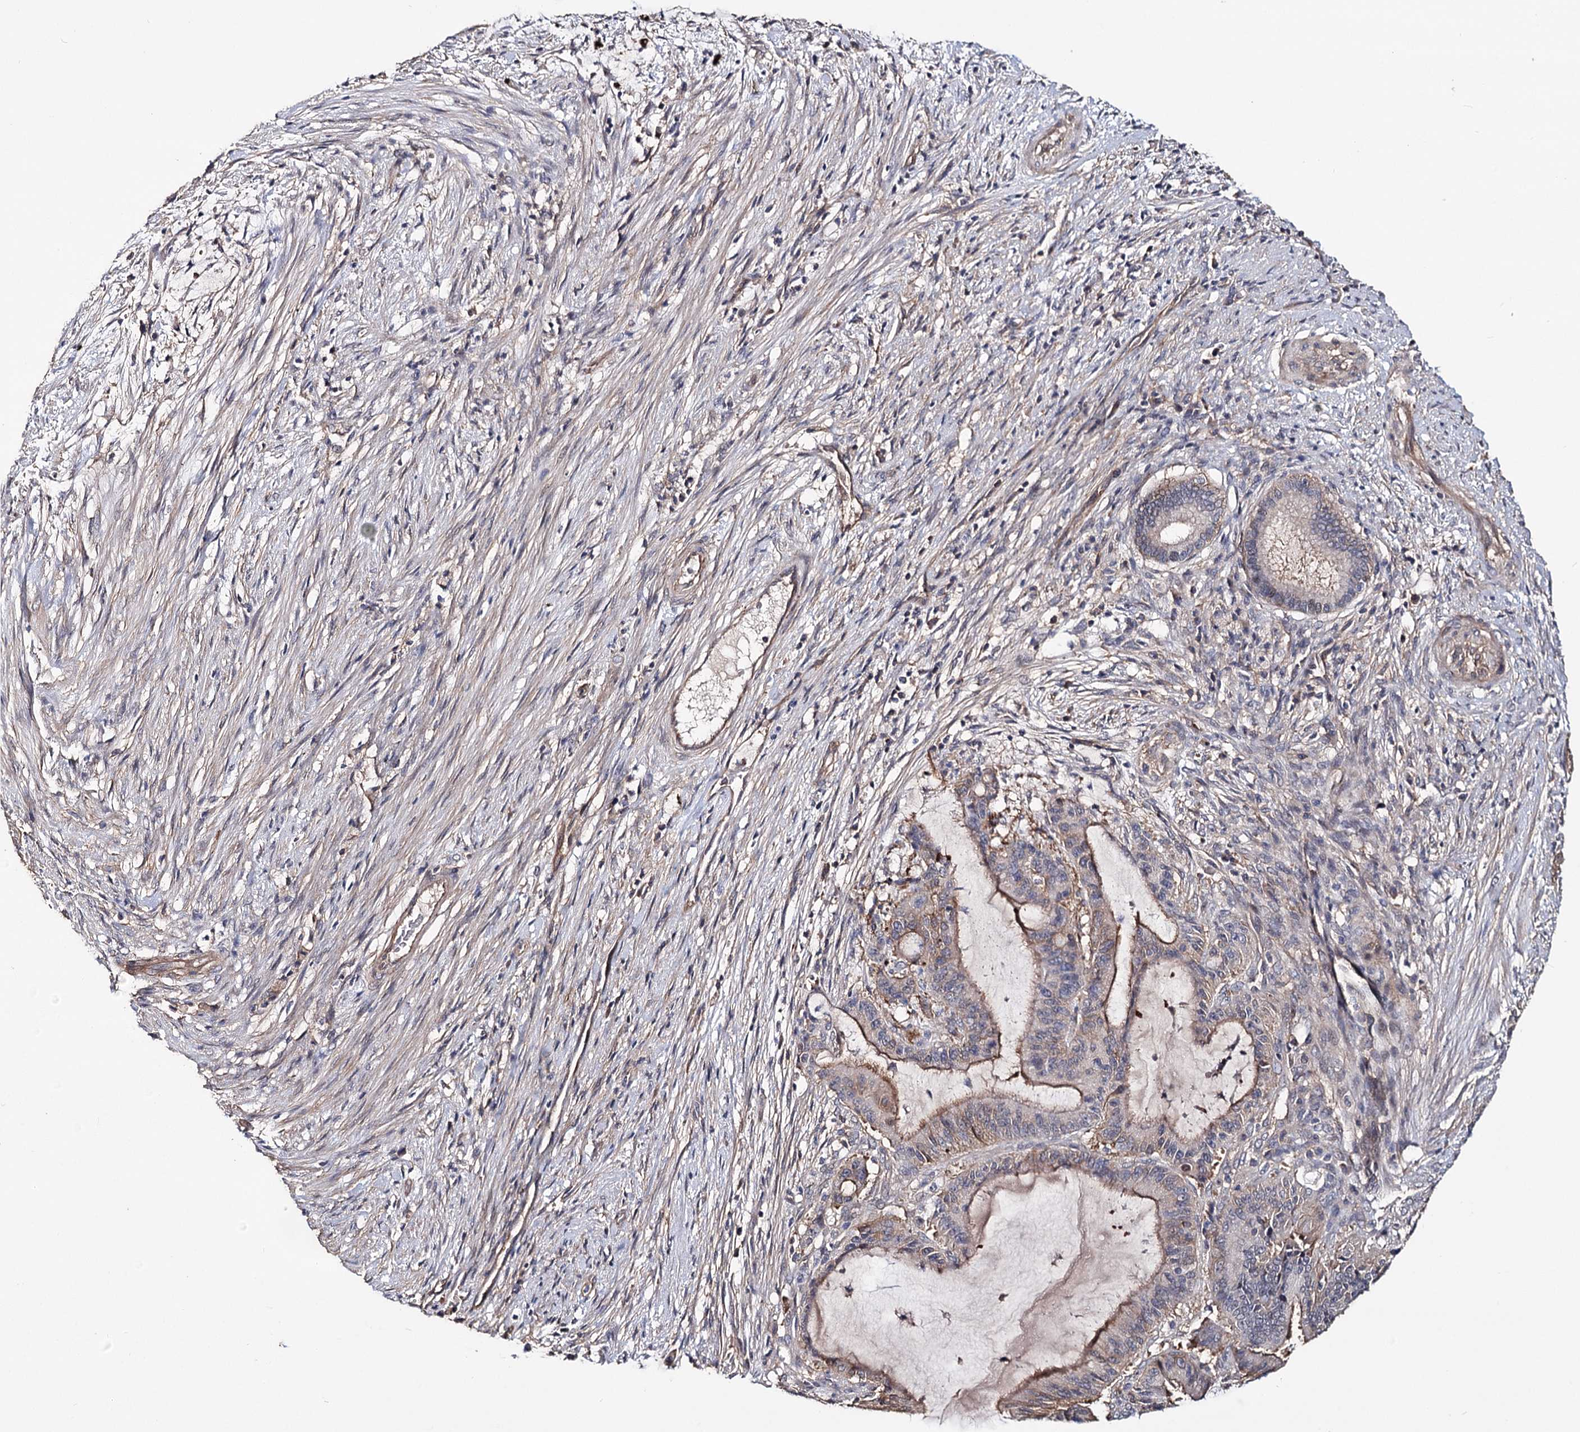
{"staining": {"intensity": "moderate", "quantity": "<25%", "location": "cytoplasmic/membranous"}, "tissue": "liver cancer", "cell_type": "Tumor cells", "image_type": "cancer", "snomed": [{"axis": "morphology", "description": "Normal tissue, NOS"}, {"axis": "morphology", "description": "Cholangiocarcinoma"}, {"axis": "topography", "description": "Liver"}, {"axis": "topography", "description": "Peripheral nerve tissue"}], "caption": "A photomicrograph showing moderate cytoplasmic/membranous positivity in about <25% of tumor cells in liver cholangiocarcinoma, as visualized by brown immunohistochemical staining.", "gene": "TMEM218", "patient": {"sex": "female", "age": 73}}